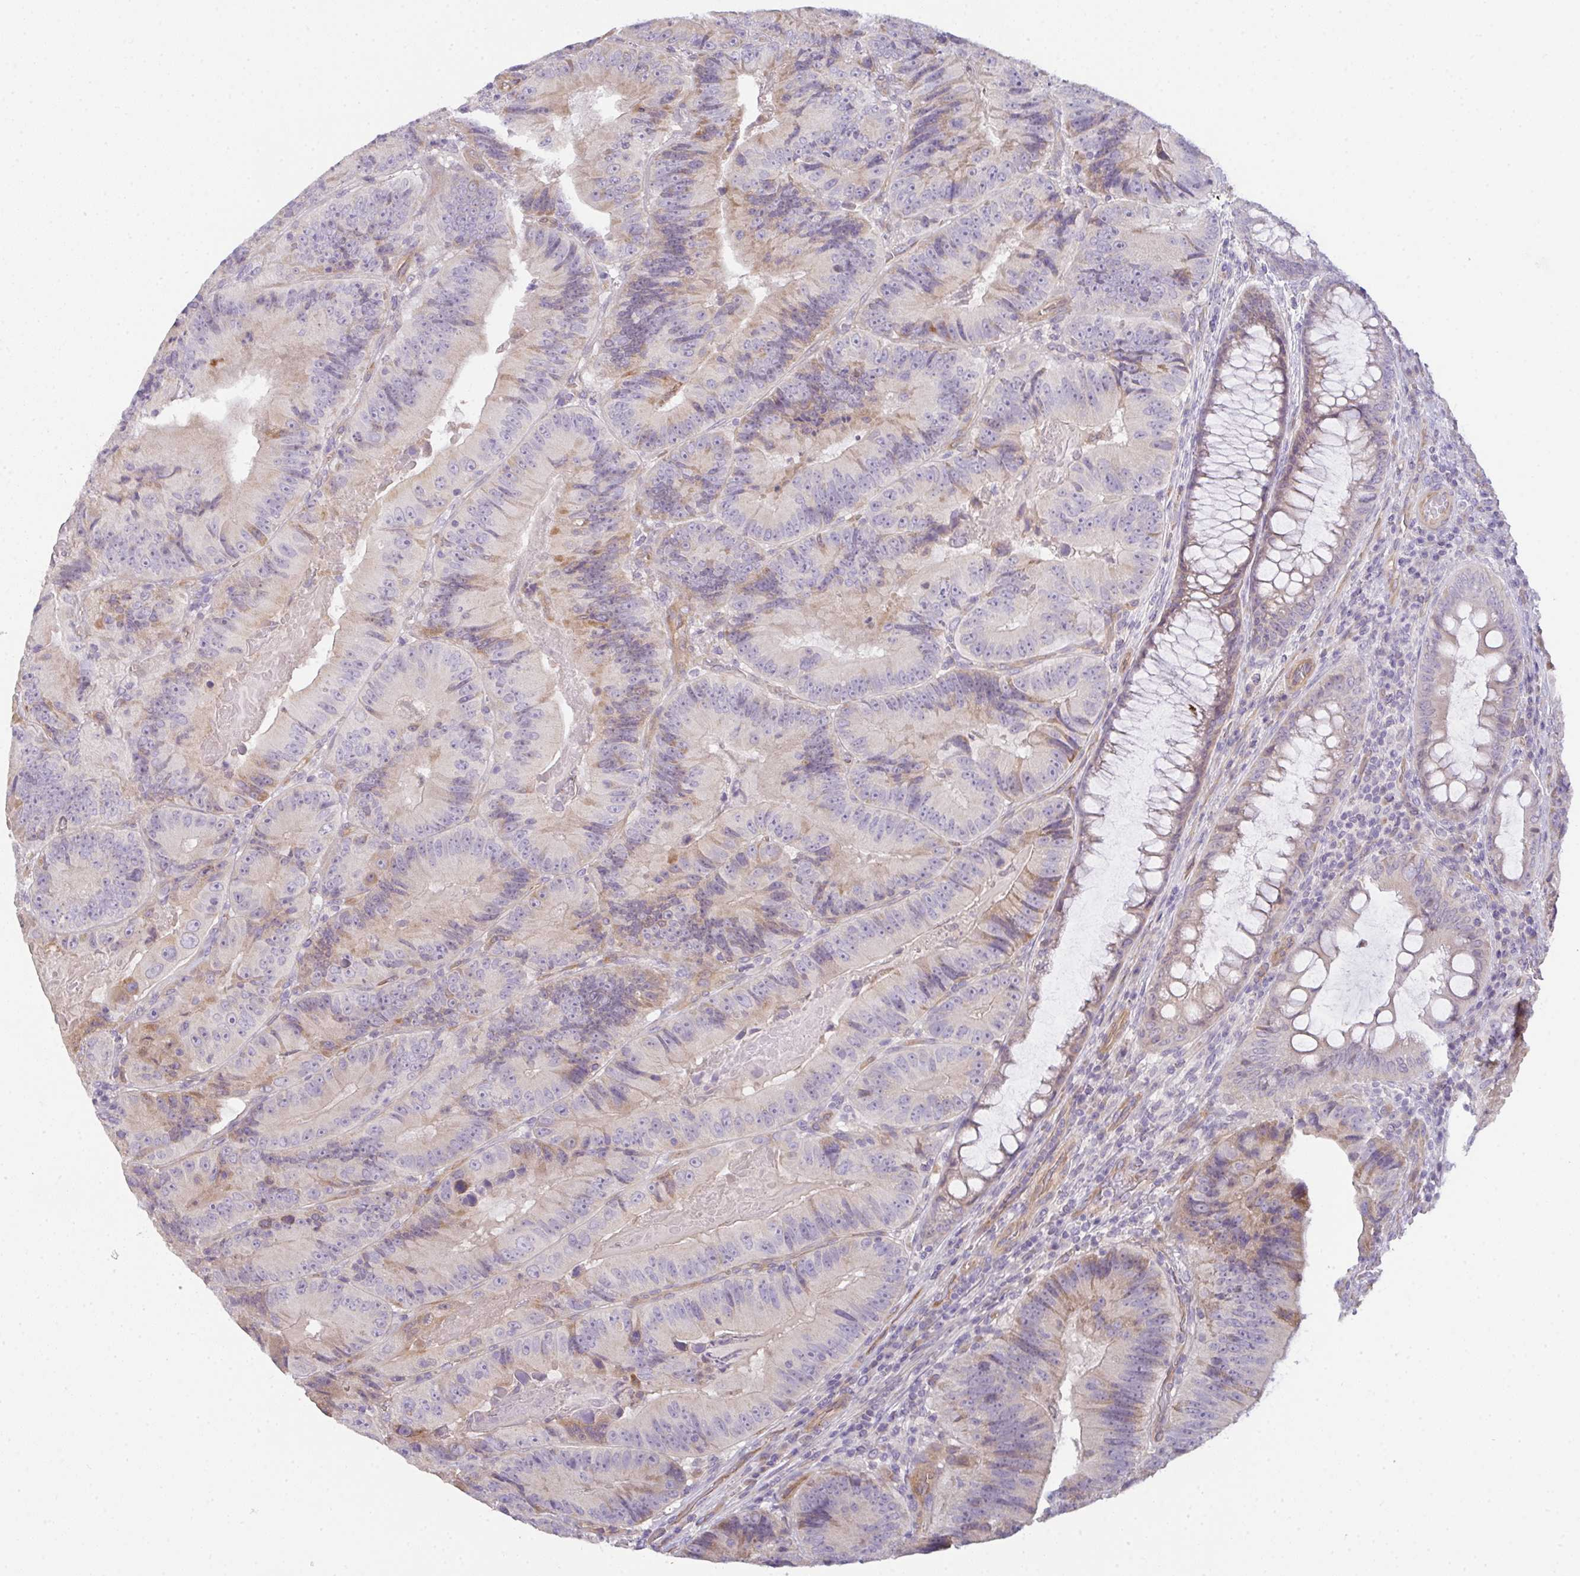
{"staining": {"intensity": "moderate", "quantity": "<25%", "location": "cytoplasmic/membranous"}, "tissue": "colorectal cancer", "cell_type": "Tumor cells", "image_type": "cancer", "snomed": [{"axis": "morphology", "description": "Adenocarcinoma, NOS"}, {"axis": "topography", "description": "Colon"}], "caption": "Immunohistochemical staining of human colorectal adenocarcinoma displays low levels of moderate cytoplasmic/membranous staining in about <25% of tumor cells.", "gene": "FILIP1", "patient": {"sex": "female", "age": 86}}